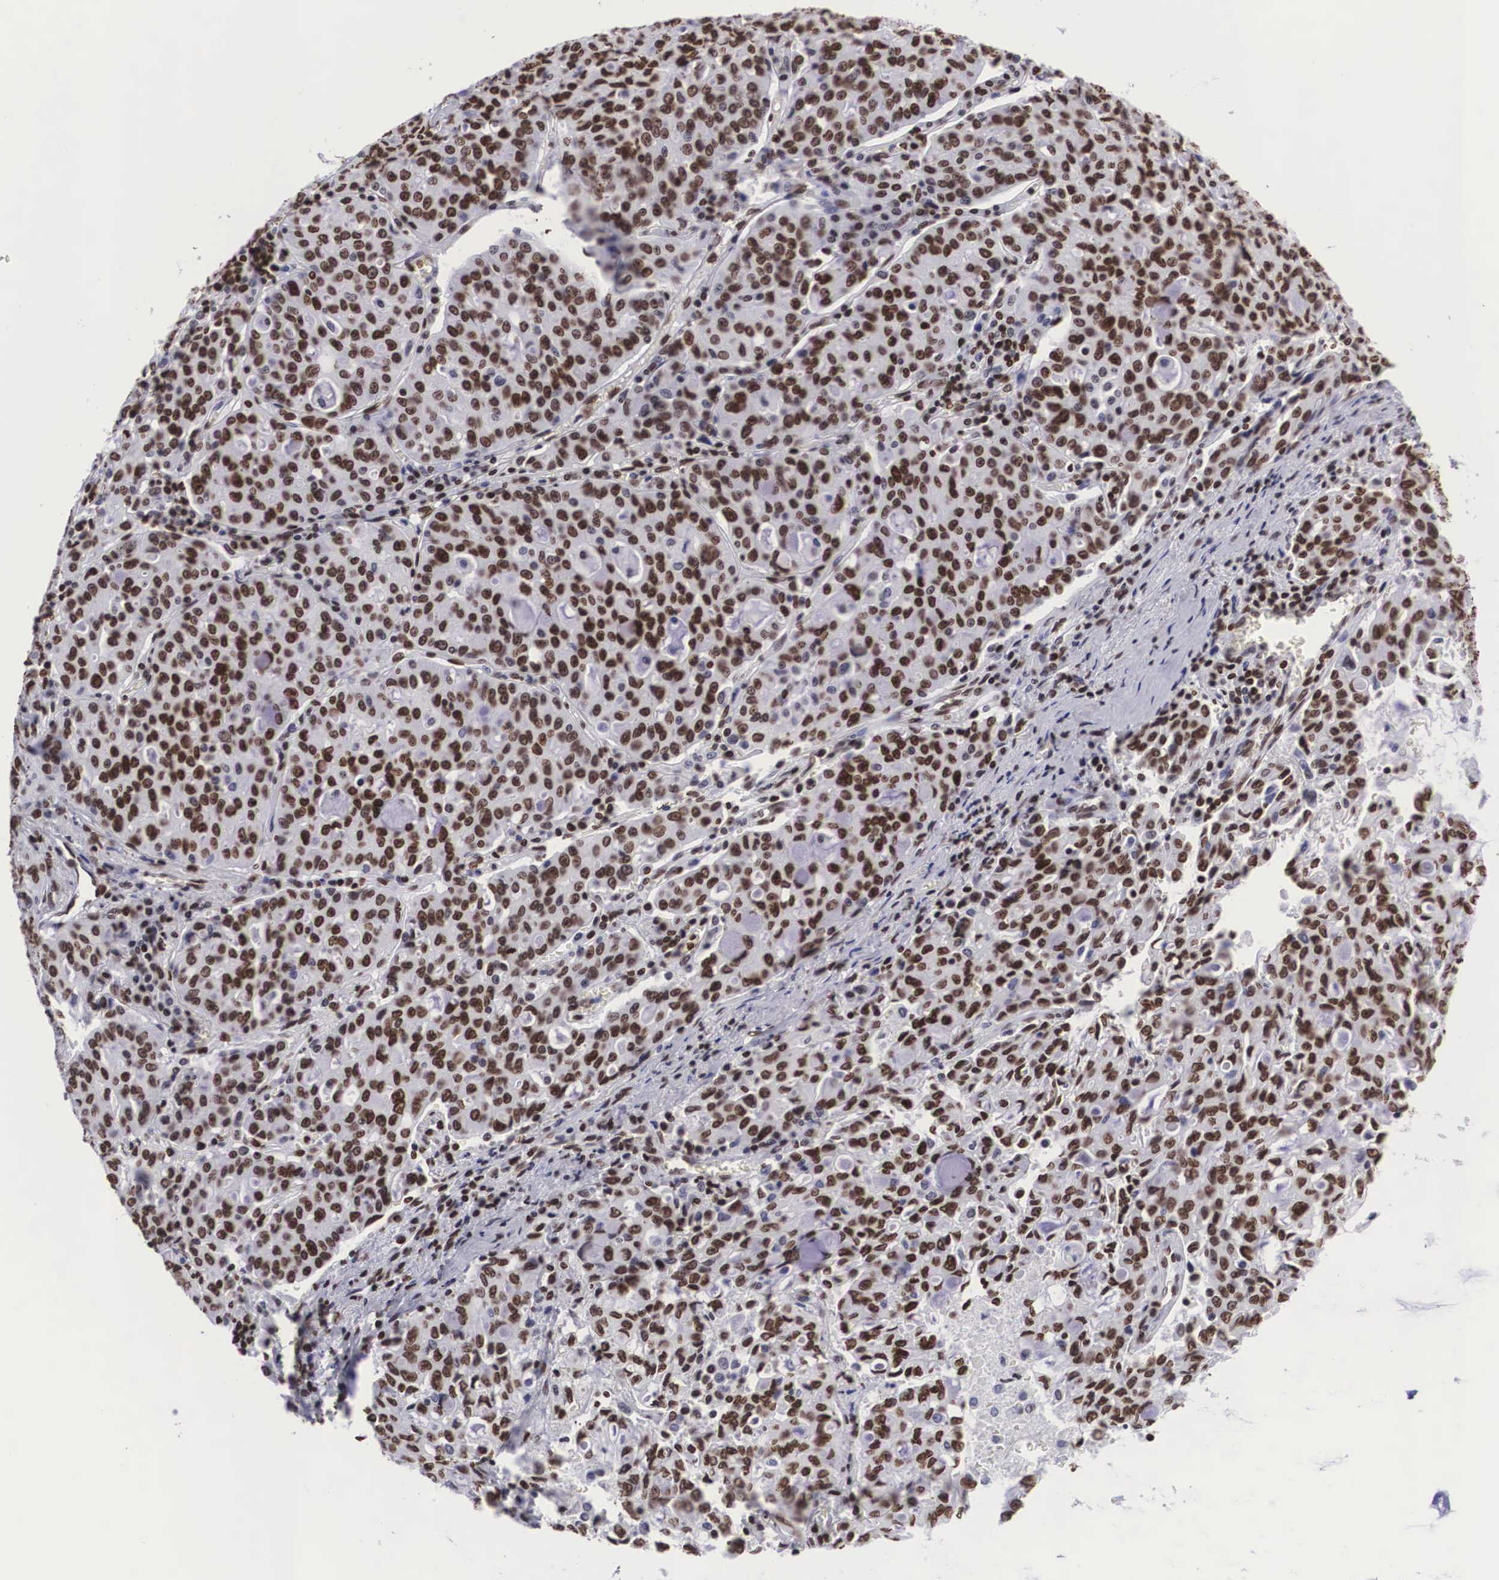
{"staining": {"intensity": "strong", "quantity": ">75%", "location": "nuclear"}, "tissue": "lung cancer", "cell_type": "Tumor cells", "image_type": "cancer", "snomed": [{"axis": "morphology", "description": "Adenocarcinoma, NOS"}, {"axis": "topography", "description": "Lung"}], "caption": "A brown stain labels strong nuclear staining of a protein in human lung adenocarcinoma tumor cells.", "gene": "MECP2", "patient": {"sex": "female", "age": 44}}